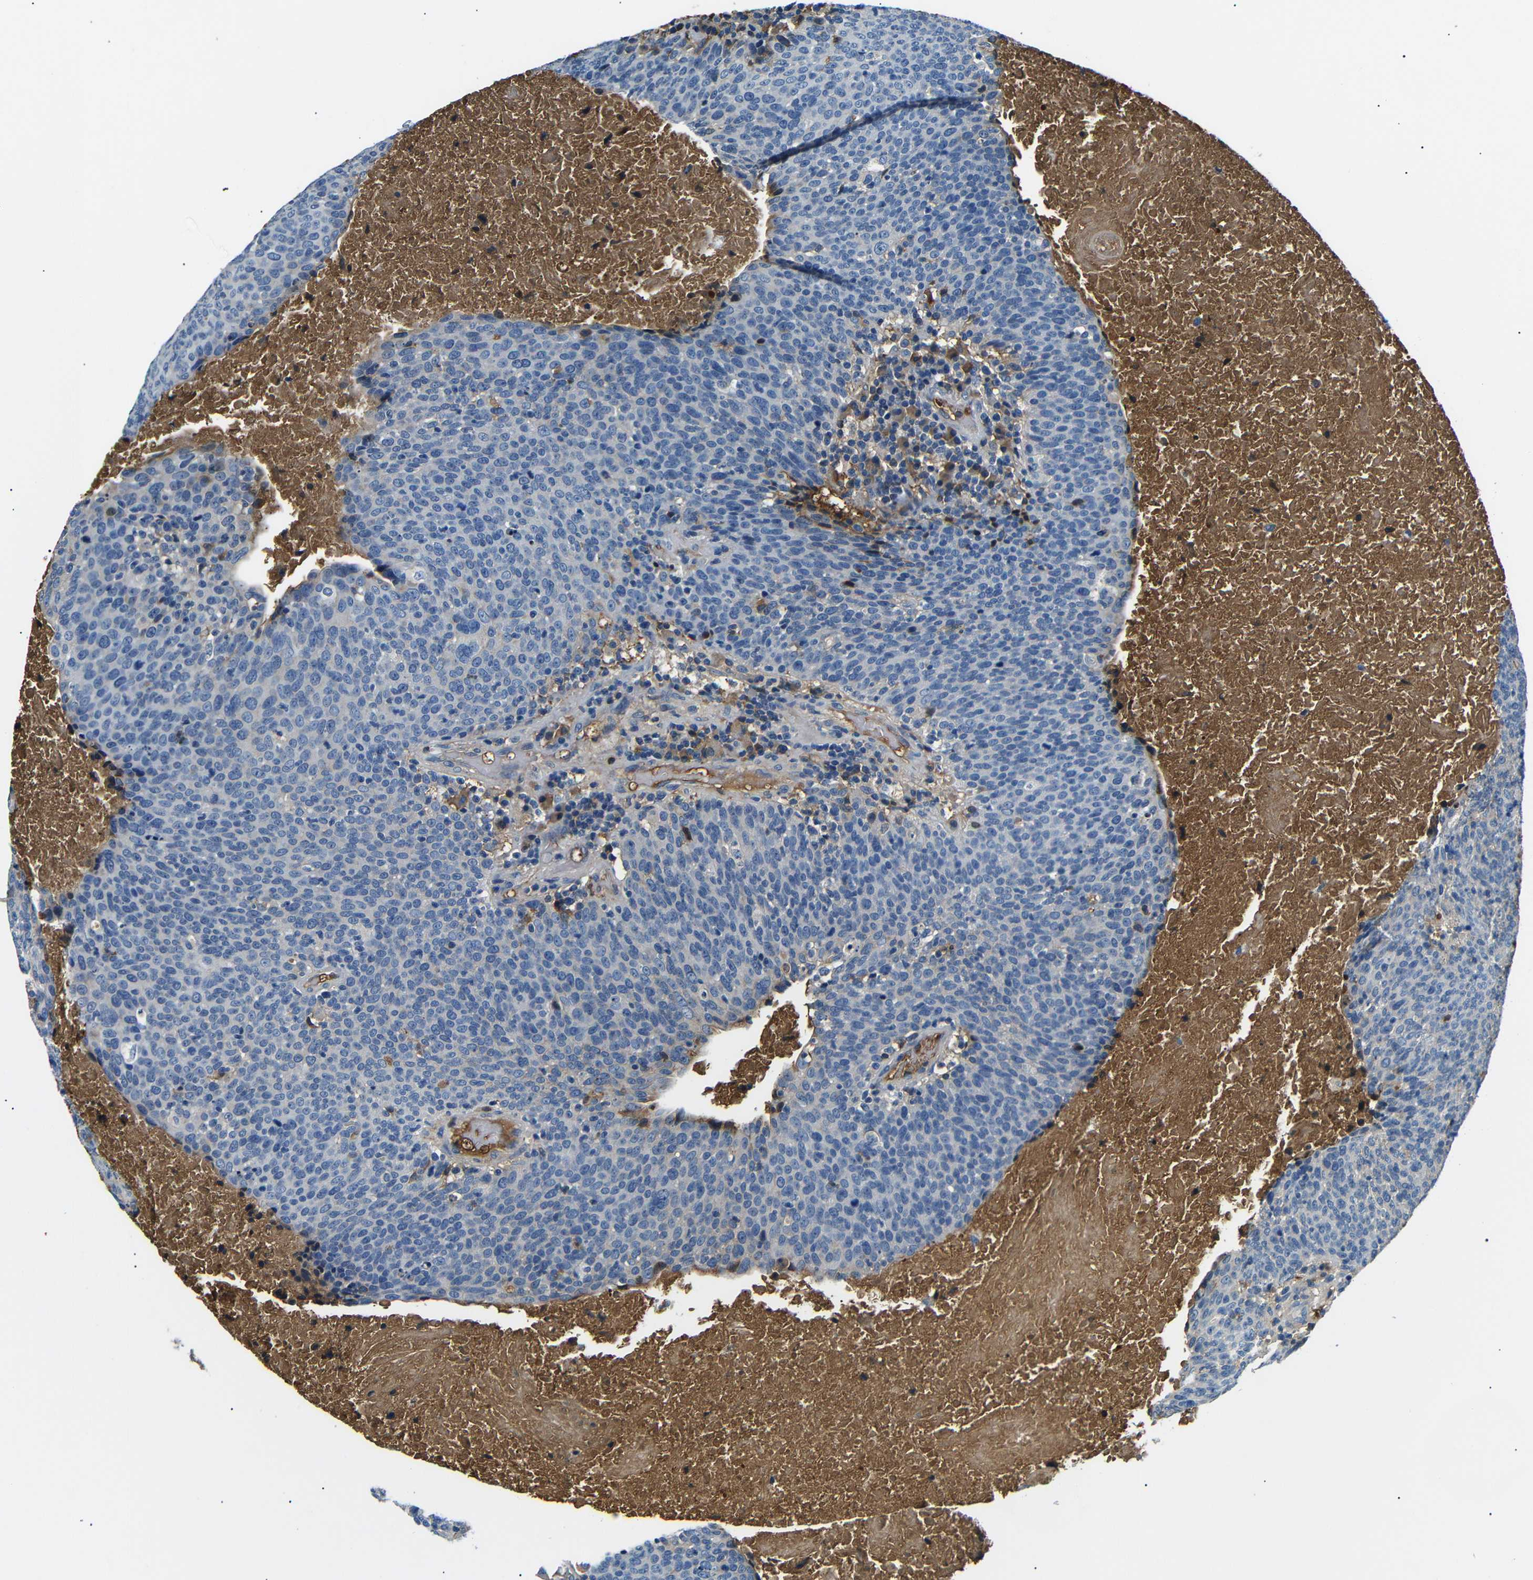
{"staining": {"intensity": "negative", "quantity": "none", "location": "none"}, "tissue": "head and neck cancer", "cell_type": "Tumor cells", "image_type": "cancer", "snomed": [{"axis": "morphology", "description": "Squamous cell carcinoma, NOS"}, {"axis": "morphology", "description": "Squamous cell carcinoma, metastatic, NOS"}, {"axis": "topography", "description": "Lymph node"}, {"axis": "topography", "description": "Head-Neck"}], "caption": "Tumor cells show no significant staining in metastatic squamous cell carcinoma (head and neck).", "gene": "LHCGR", "patient": {"sex": "male", "age": 62}}